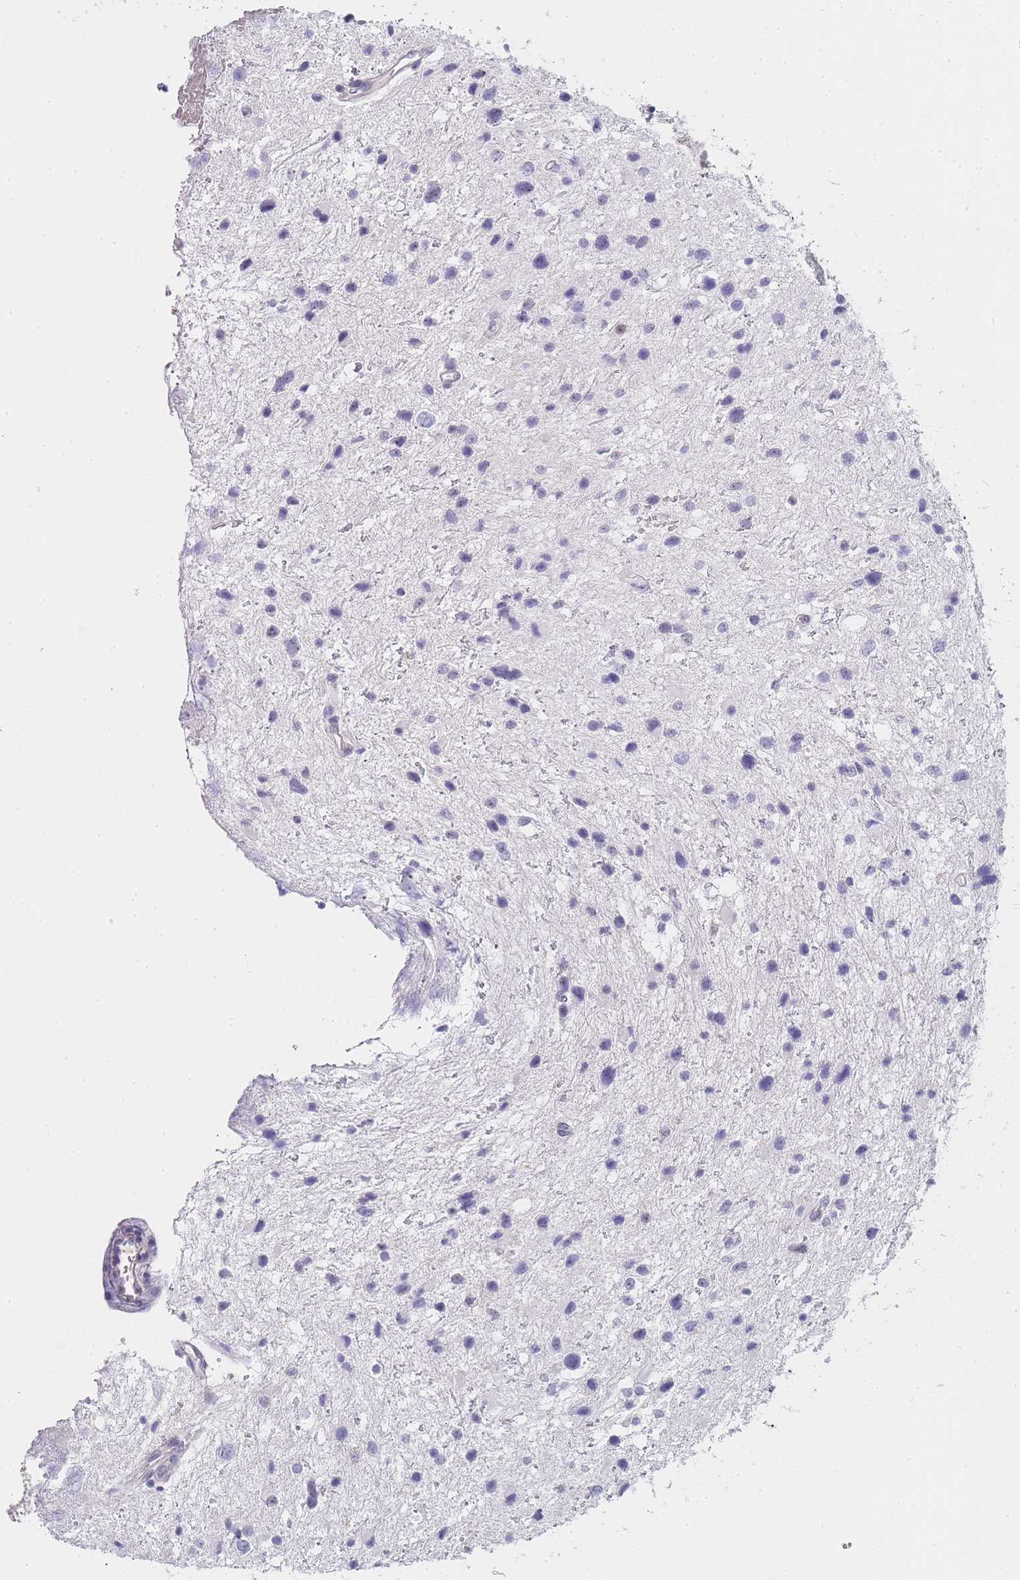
{"staining": {"intensity": "negative", "quantity": "none", "location": "none"}, "tissue": "glioma", "cell_type": "Tumor cells", "image_type": "cancer", "snomed": [{"axis": "morphology", "description": "Glioma, malignant, Low grade"}, {"axis": "topography", "description": "Brain"}], "caption": "Tumor cells are negative for brown protein staining in glioma.", "gene": "NOP14", "patient": {"sex": "female", "age": 32}}